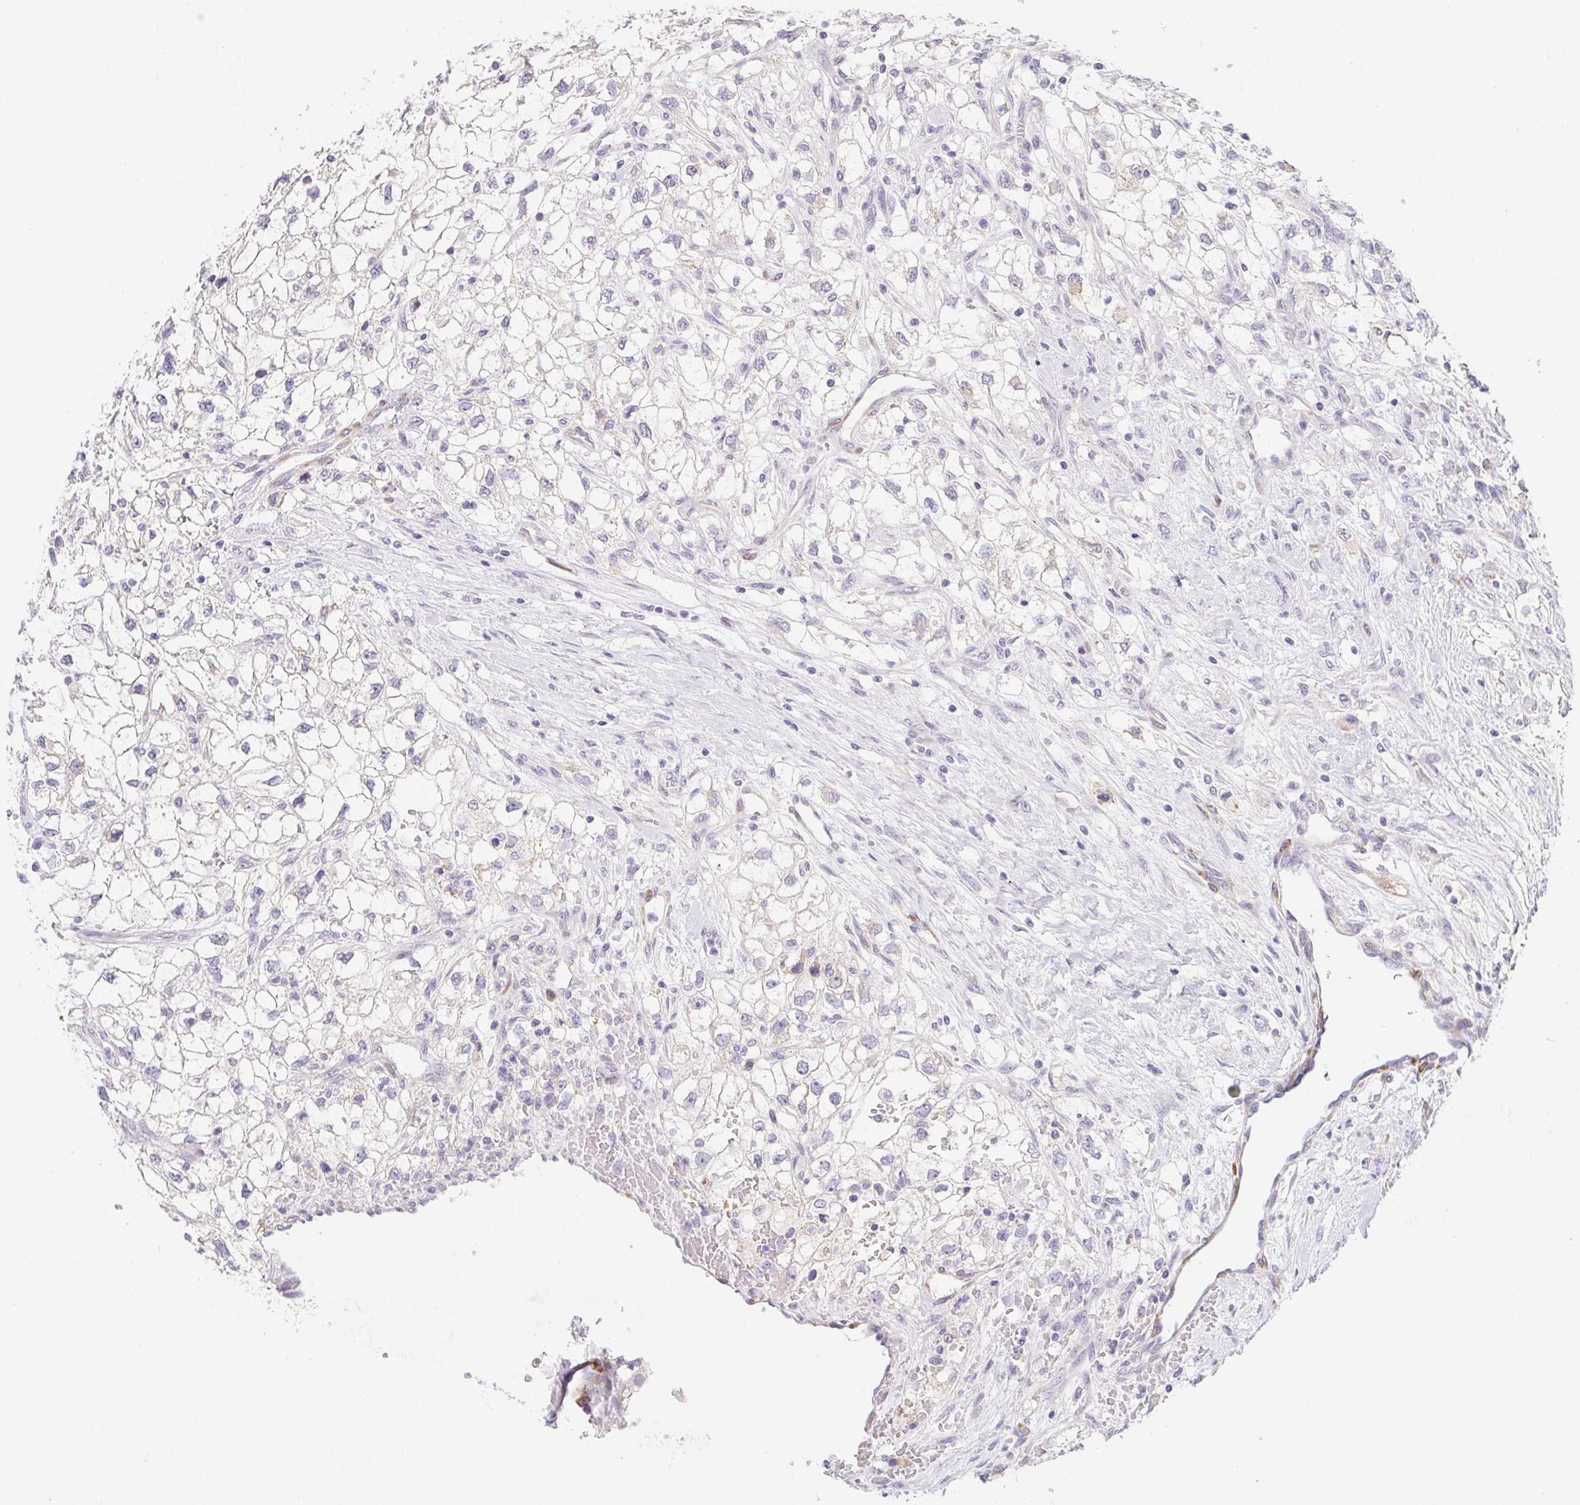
{"staining": {"intensity": "negative", "quantity": "none", "location": "none"}, "tissue": "renal cancer", "cell_type": "Tumor cells", "image_type": "cancer", "snomed": [{"axis": "morphology", "description": "Adenocarcinoma, NOS"}, {"axis": "topography", "description": "Kidney"}], "caption": "Immunohistochemical staining of renal cancer demonstrates no significant positivity in tumor cells.", "gene": "HRC", "patient": {"sex": "male", "age": 59}}